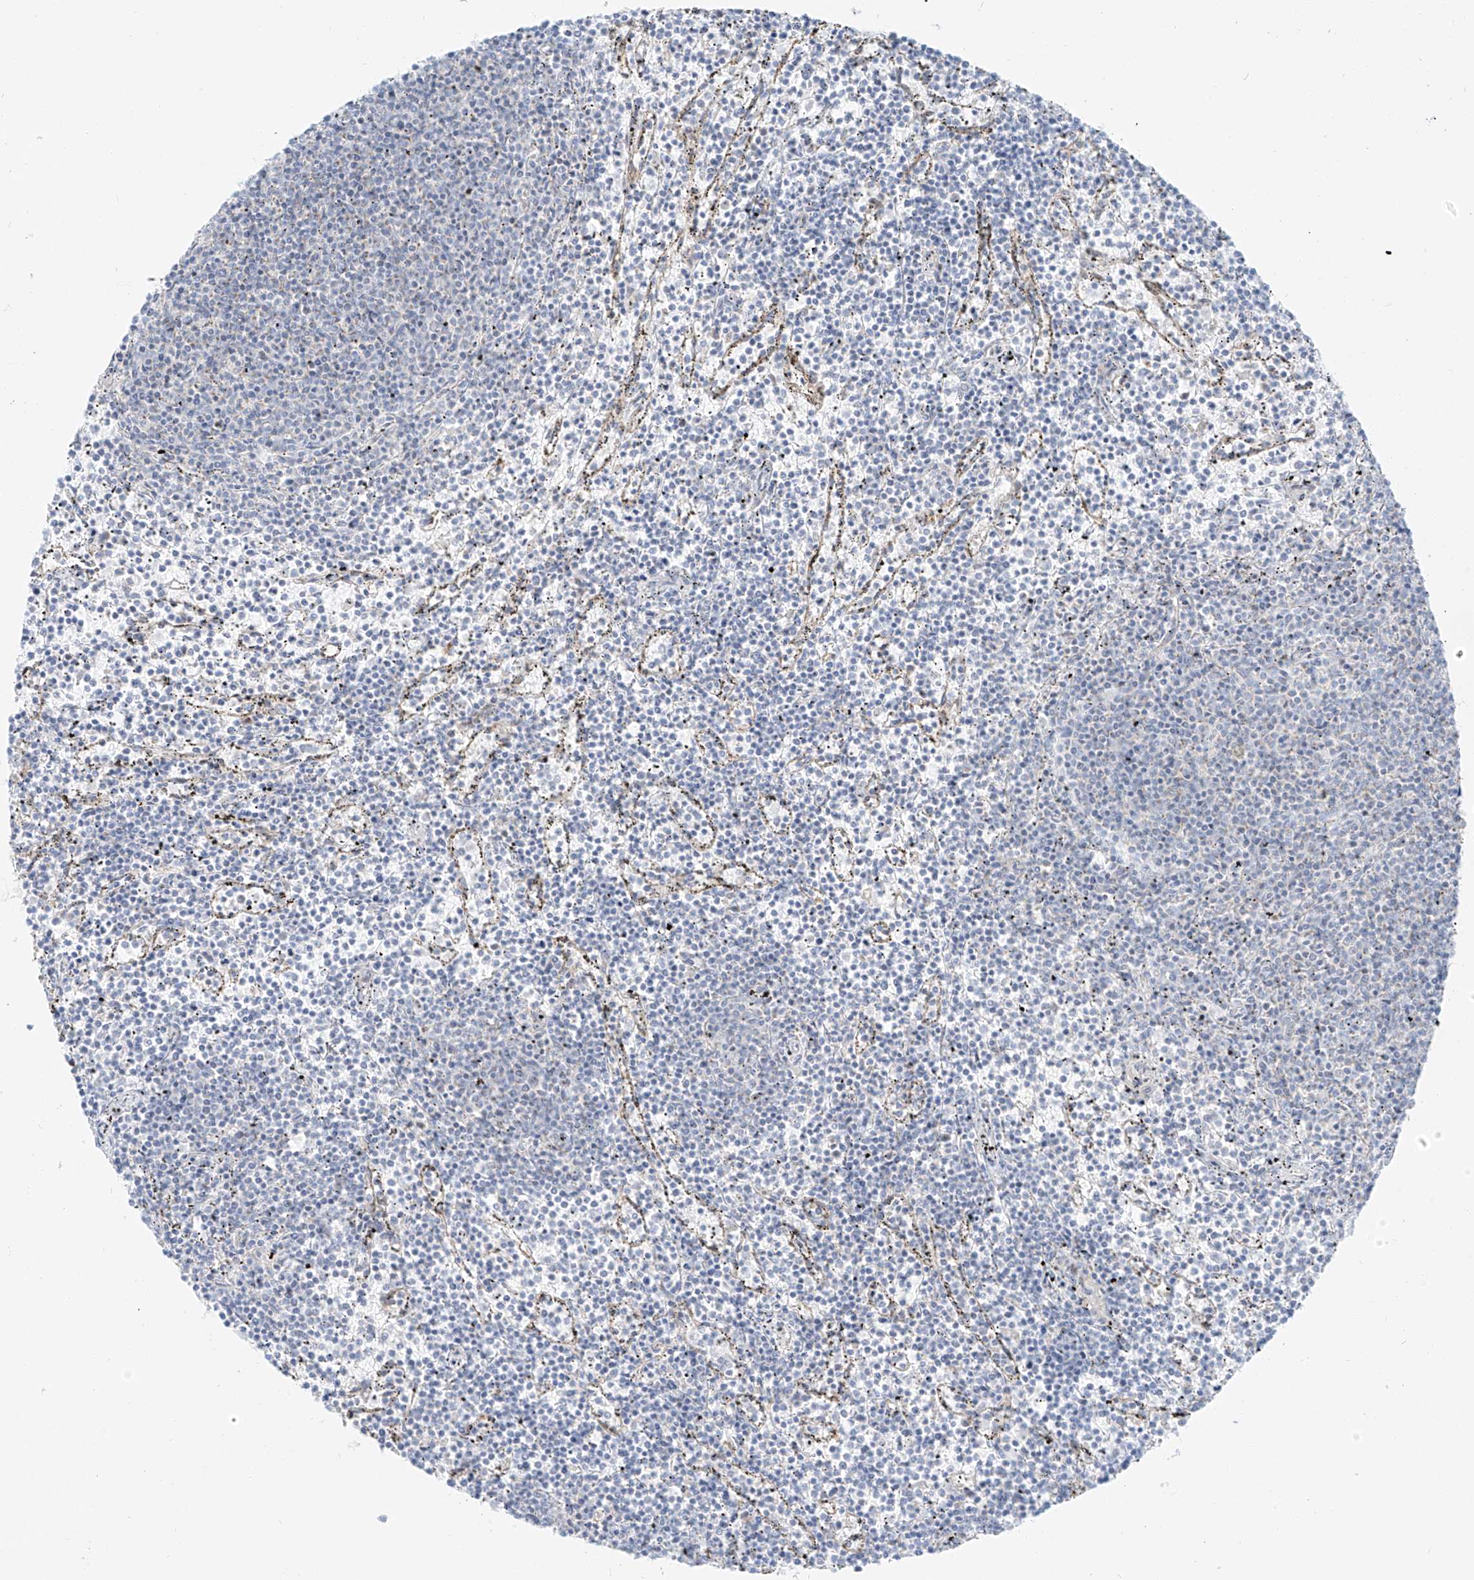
{"staining": {"intensity": "negative", "quantity": "none", "location": "none"}, "tissue": "lymphoma", "cell_type": "Tumor cells", "image_type": "cancer", "snomed": [{"axis": "morphology", "description": "Malignant lymphoma, non-Hodgkin's type, Low grade"}, {"axis": "topography", "description": "Spleen"}], "caption": "An IHC photomicrograph of low-grade malignant lymphoma, non-Hodgkin's type is shown. There is no staining in tumor cells of low-grade malignant lymphoma, non-Hodgkin's type.", "gene": "SLC35F6", "patient": {"sex": "female", "age": 50}}